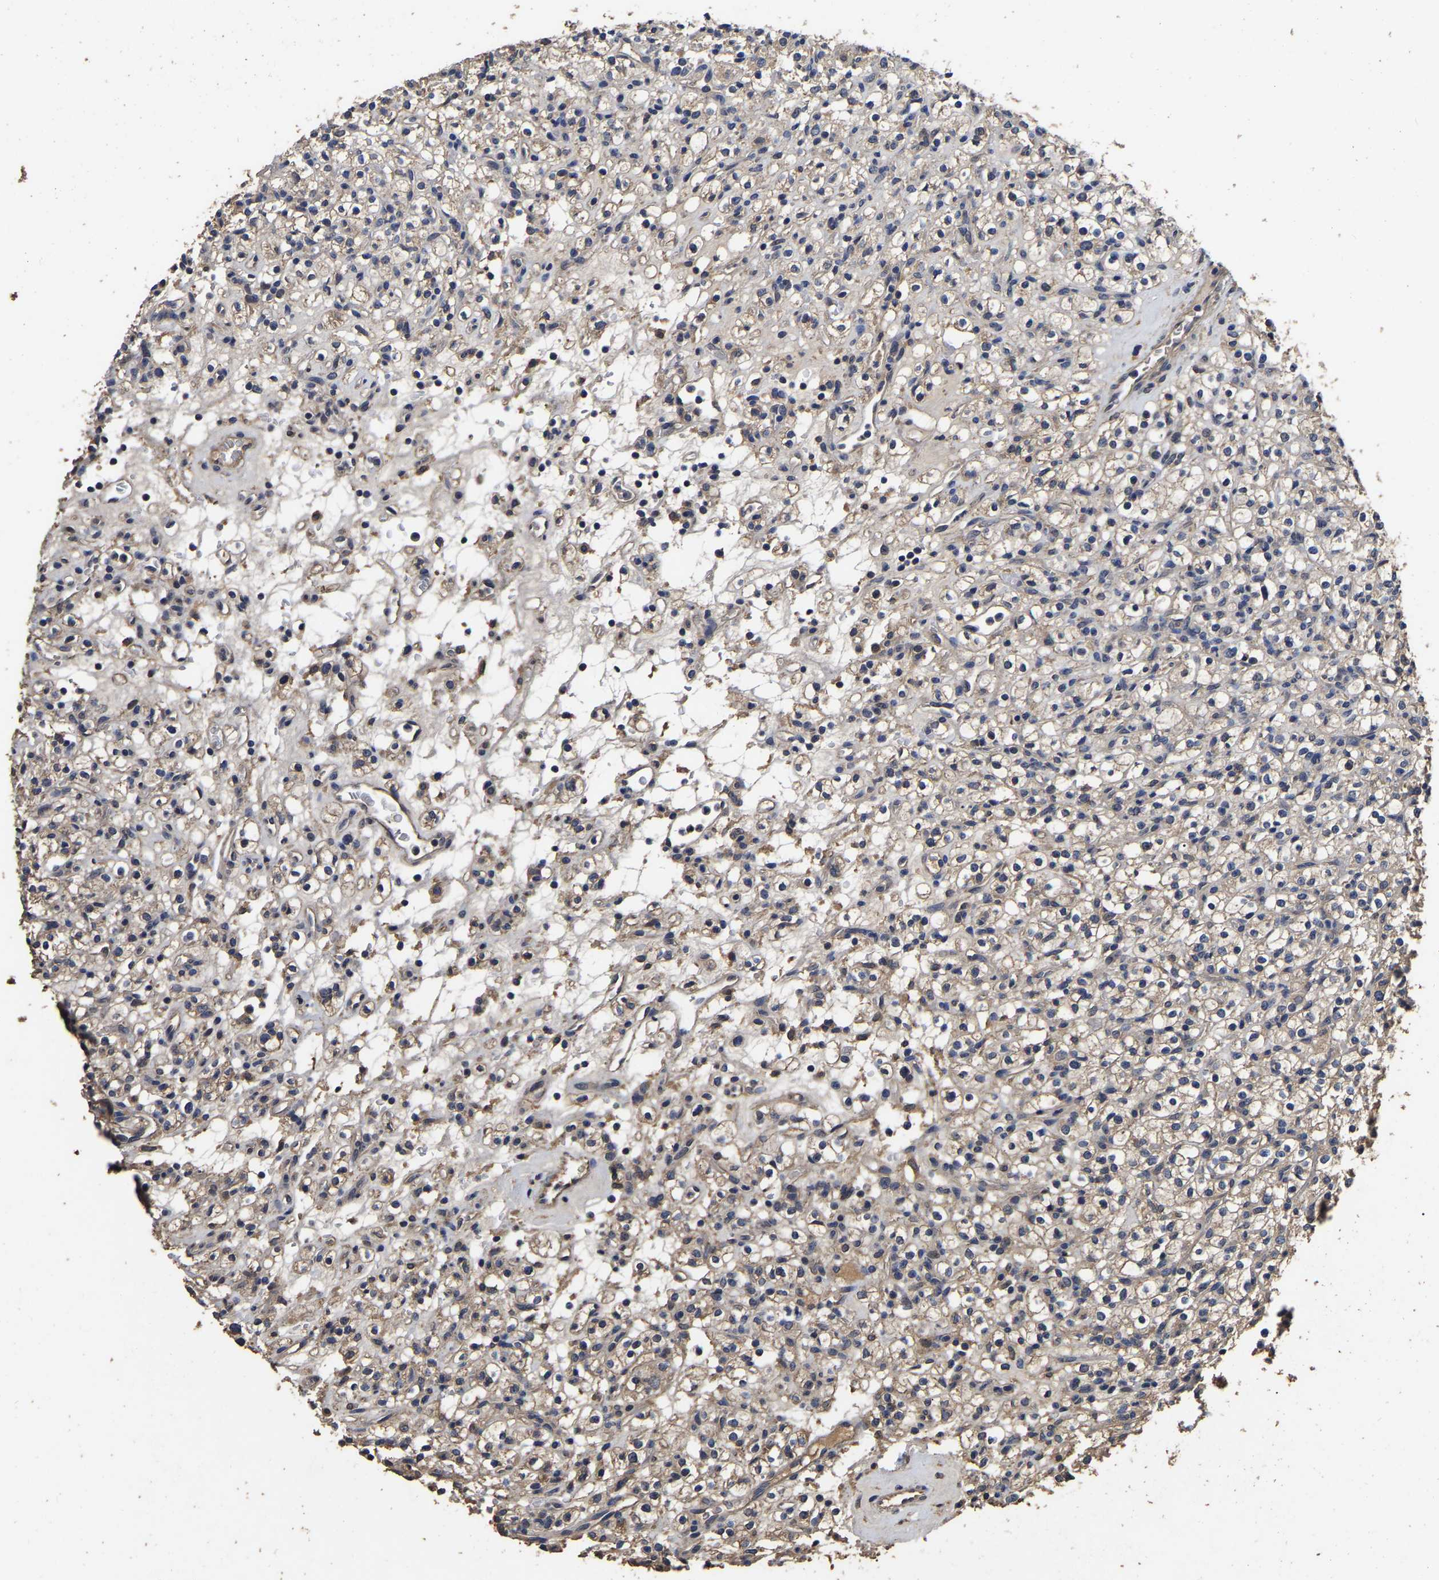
{"staining": {"intensity": "weak", "quantity": "<25%", "location": "cytoplasmic/membranous"}, "tissue": "renal cancer", "cell_type": "Tumor cells", "image_type": "cancer", "snomed": [{"axis": "morphology", "description": "Normal tissue, NOS"}, {"axis": "morphology", "description": "Adenocarcinoma, NOS"}, {"axis": "topography", "description": "Kidney"}], "caption": "Immunohistochemical staining of renal adenocarcinoma reveals no significant positivity in tumor cells.", "gene": "STK32C", "patient": {"sex": "female", "age": 72}}